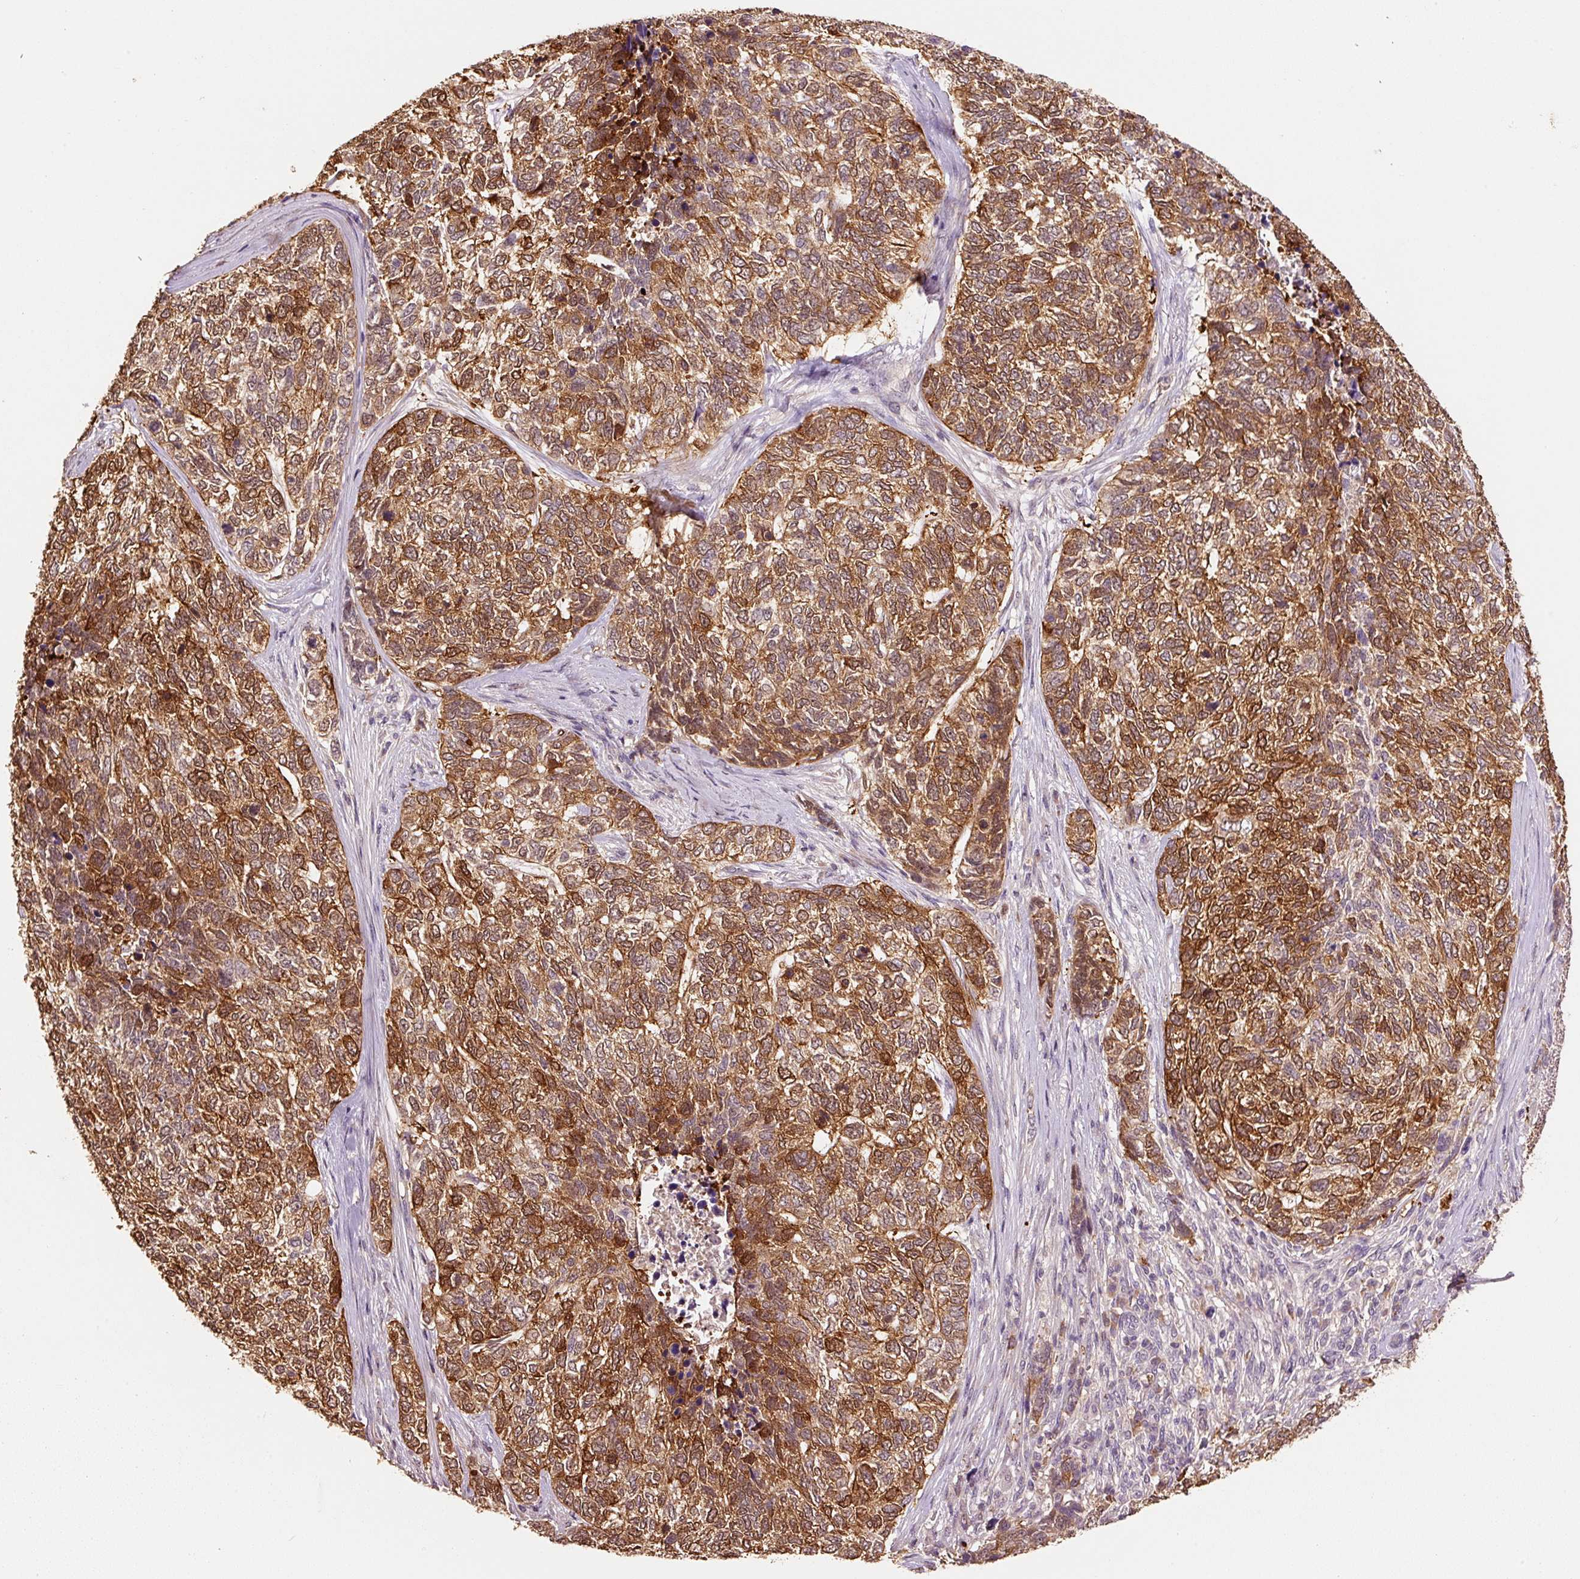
{"staining": {"intensity": "strong", "quantity": ">75%", "location": "cytoplasmic/membranous,nuclear"}, "tissue": "skin cancer", "cell_type": "Tumor cells", "image_type": "cancer", "snomed": [{"axis": "morphology", "description": "Basal cell carcinoma"}, {"axis": "topography", "description": "Skin"}], "caption": "Immunohistochemistry (DAB) staining of skin cancer (basal cell carcinoma) exhibits strong cytoplasmic/membranous and nuclear protein expression in approximately >75% of tumor cells.", "gene": "HERC2", "patient": {"sex": "female", "age": 65}}